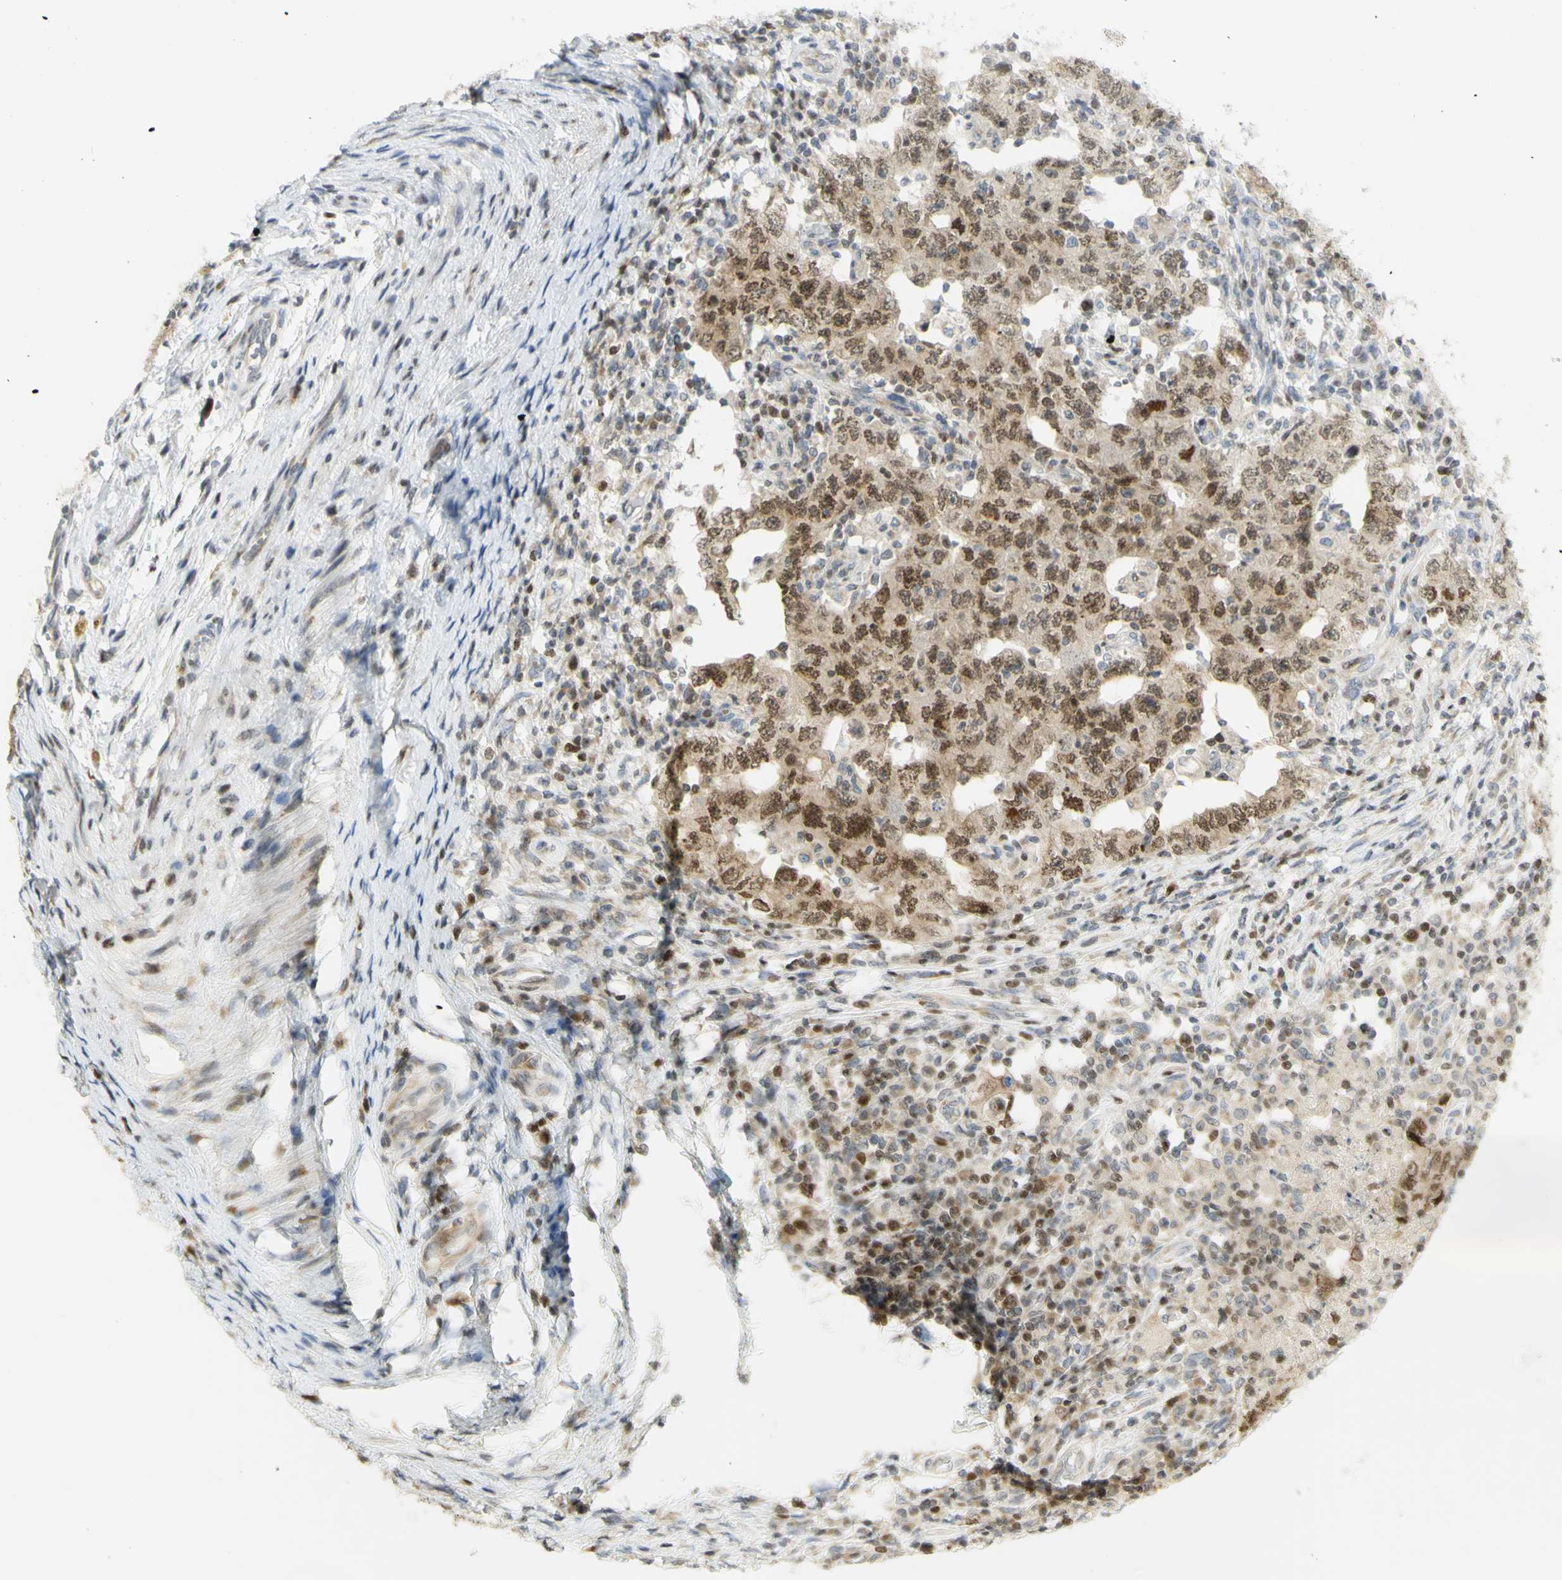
{"staining": {"intensity": "moderate", "quantity": ">75%", "location": "cytoplasmic/membranous,nuclear"}, "tissue": "testis cancer", "cell_type": "Tumor cells", "image_type": "cancer", "snomed": [{"axis": "morphology", "description": "Carcinoma, Embryonal, NOS"}, {"axis": "topography", "description": "Testis"}], "caption": "Testis embryonal carcinoma was stained to show a protein in brown. There is medium levels of moderate cytoplasmic/membranous and nuclear expression in about >75% of tumor cells. The protein of interest is shown in brown color, while the nuclei are stained blue.", "gene": "KIF11", "patient": {"sex": "male", "age": 26}}